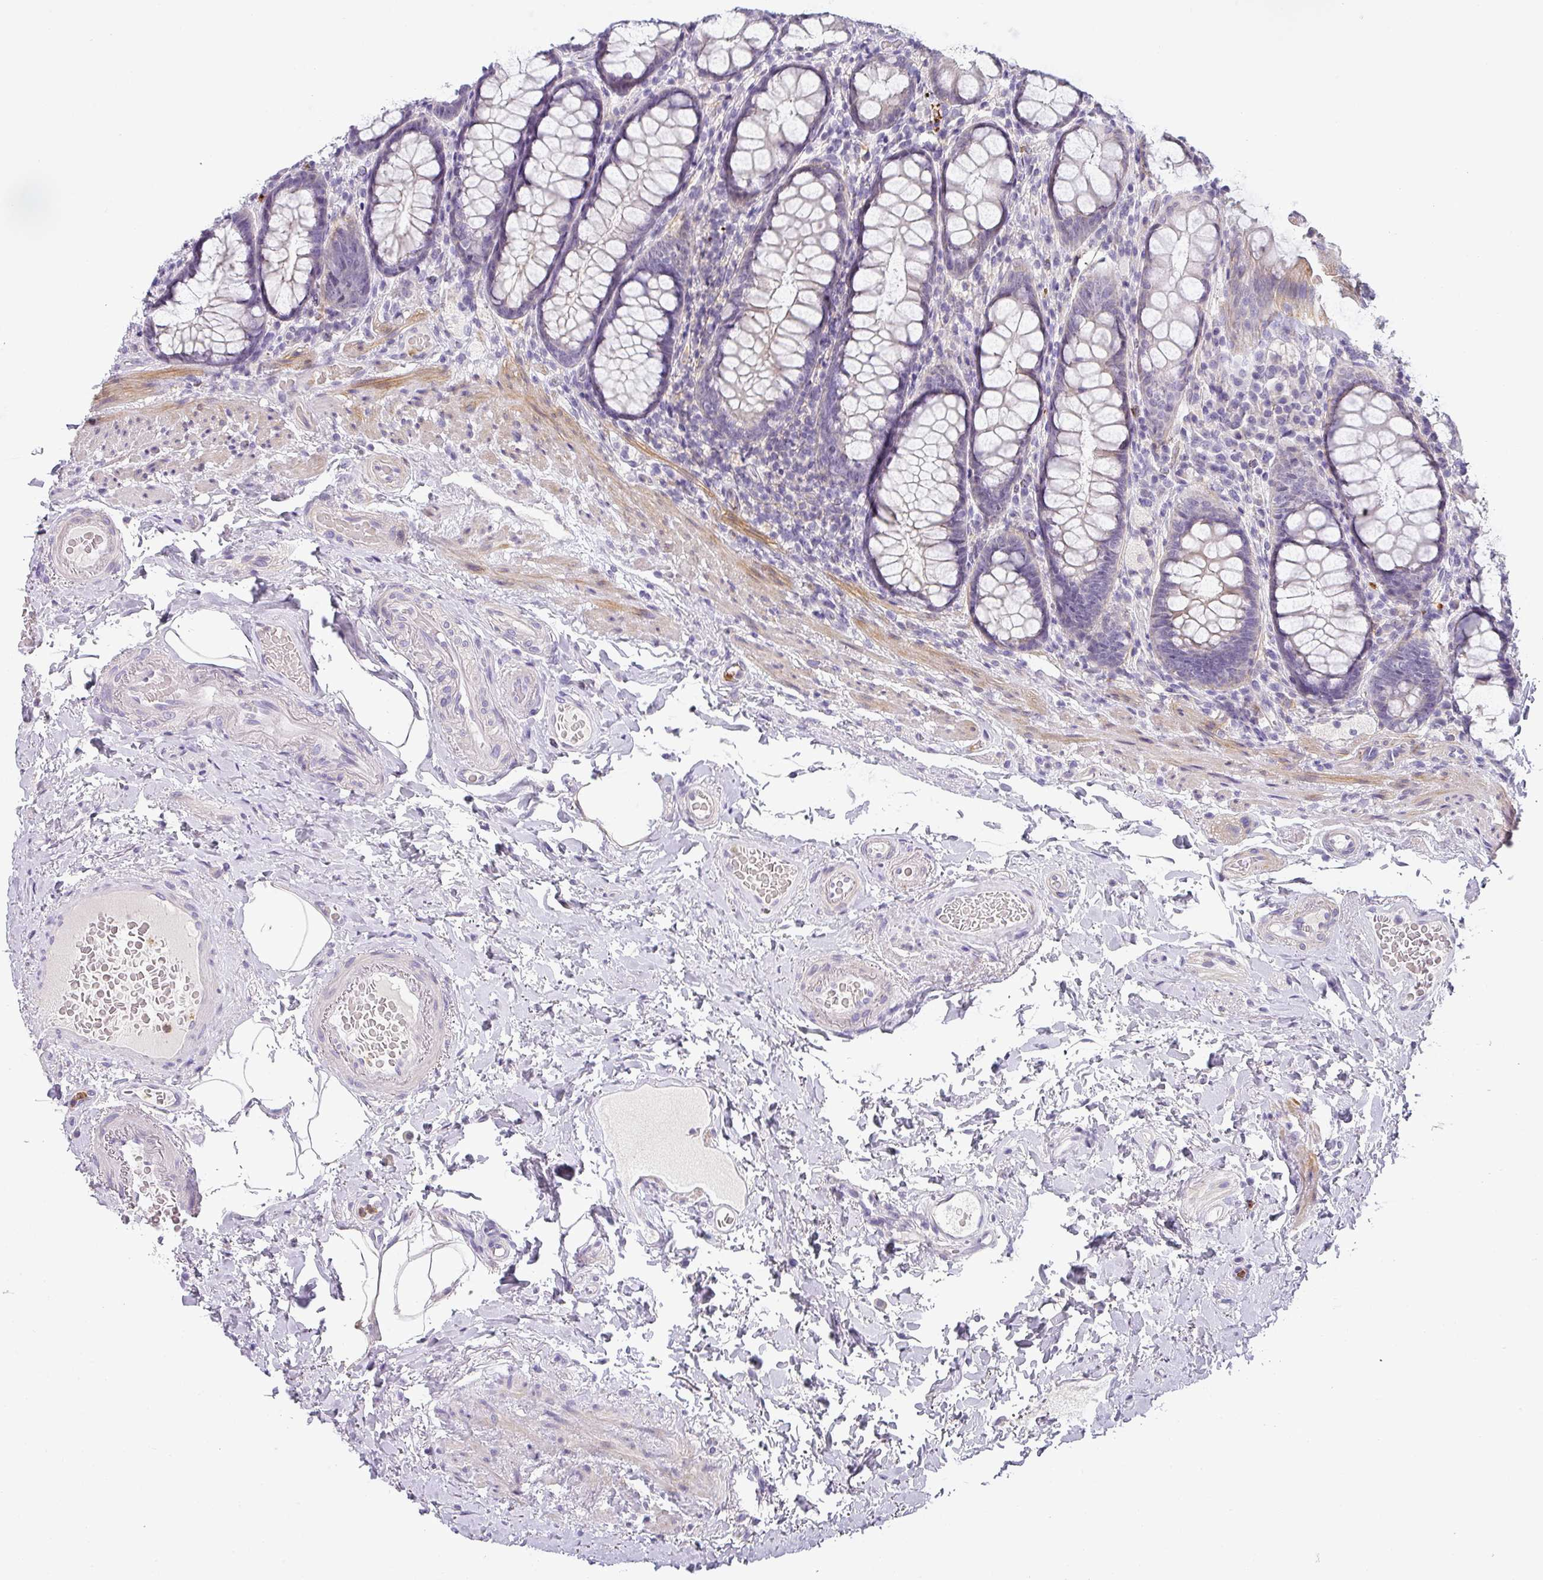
{"staining": {"intensity": "negative", "quantity": "none", "location": "none"}, "tissue": "rectum", "cell_type": "Glandular cells", "image_type": "normal", "snomed": [{"axis": "morphology", "description": "Normal tissue, NOS"}, {"axis": "topography", "description": "Rectum"}], "caption": "A histopathology image of rectum stained for a protein demonstrates no brown staining in glandular cells. Brightfield microscopy of immunohistochemistry stained with DAB (3,3'-diaminobenzidine) (brown) and hematoxylin (blue), captured at high magnification.", "gene": "BTLA", "patient": {"sex": "male", "age": 83}}